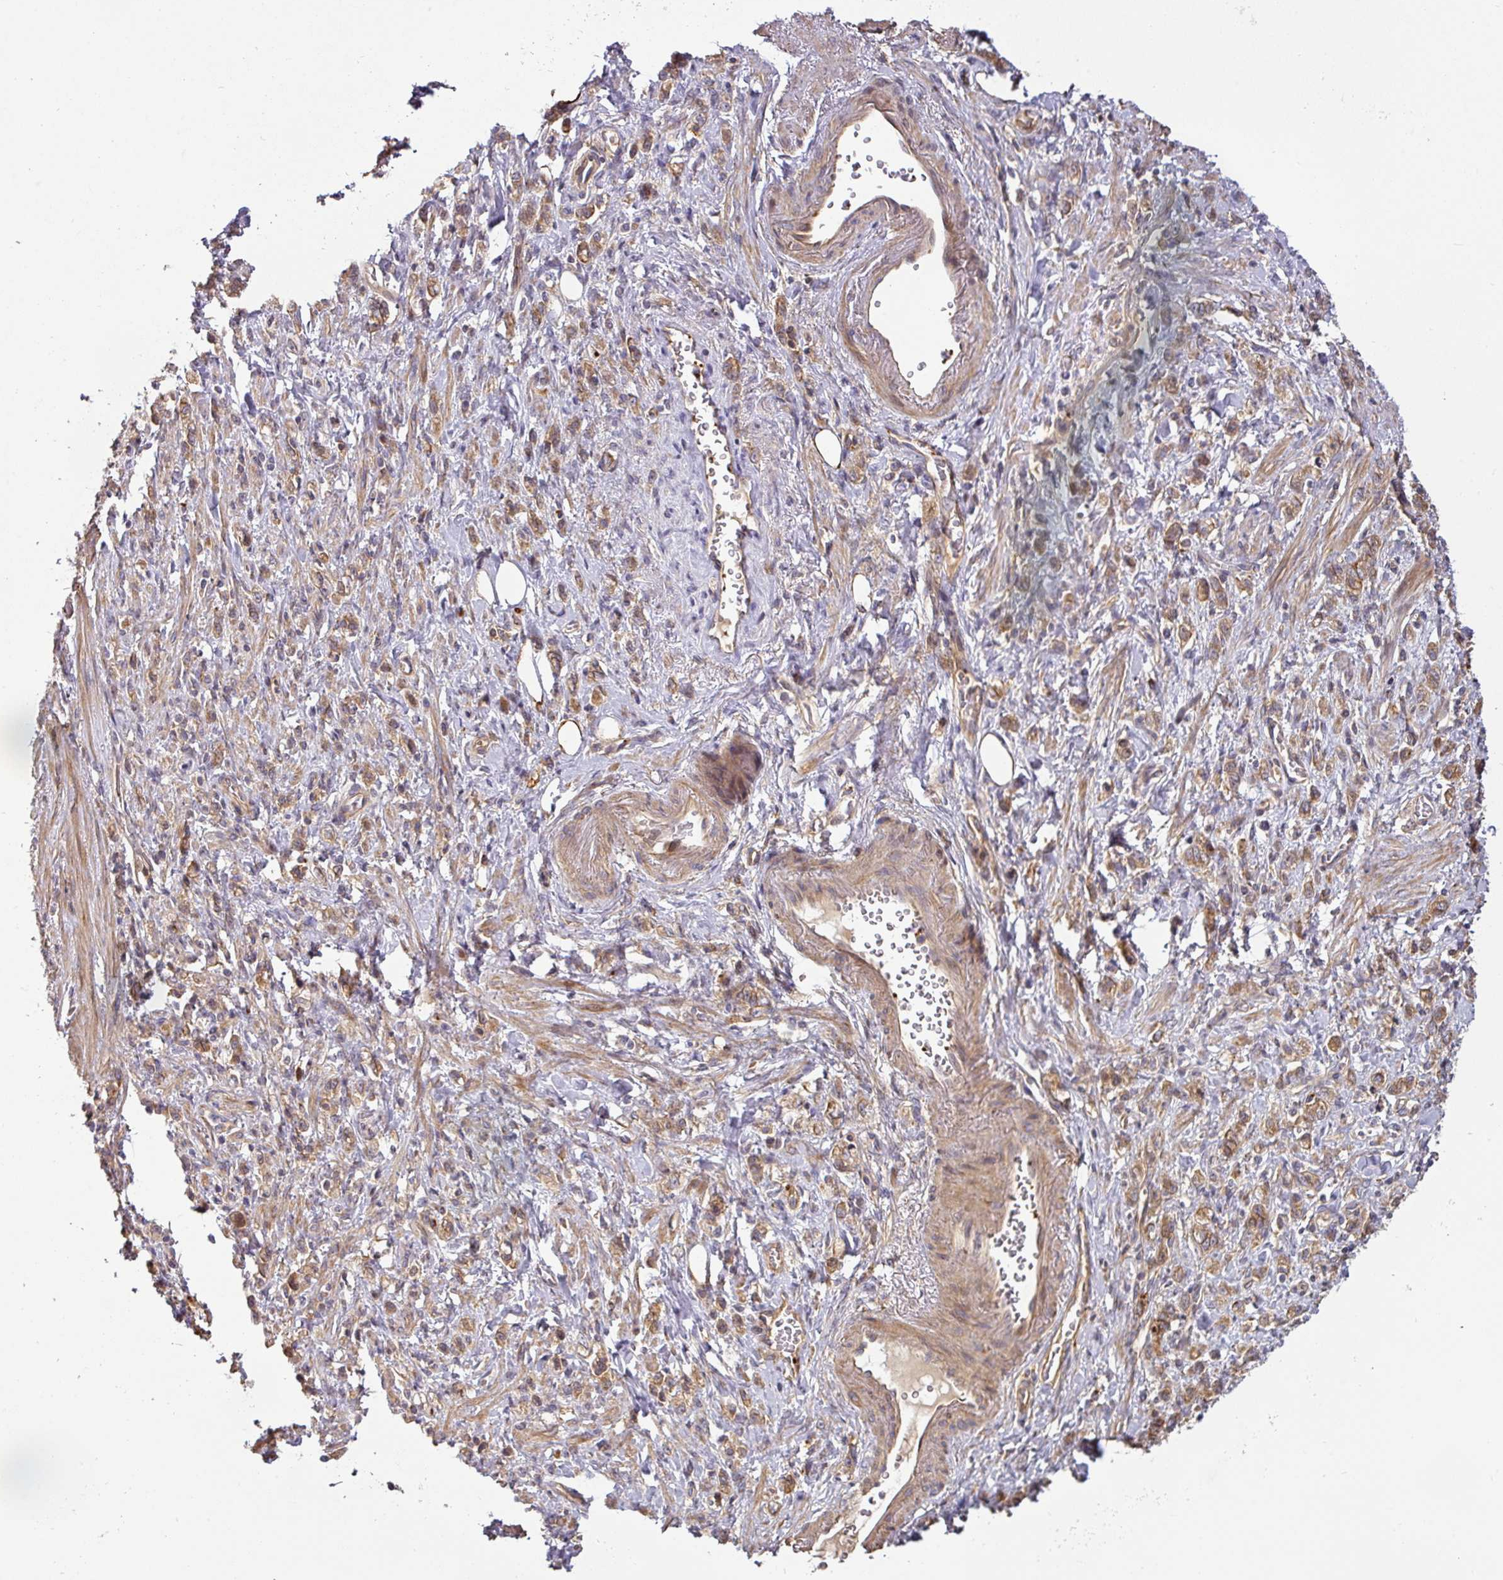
{"staining": {"intensity": "moderate", "quantity": ">75%", "location": "cytoplasmic/membranous"}, "tissue": "stomach cancer", "cell_type": "Tumor cells", "image_type": "cancer", "snomed": [{"axis": "morphology", "description": "Adenocarcinoma, NOS"}, {"axis": "topography", "description": "Stomach"}], "caption": "Stomach cancer (adenocarcinoma) tissue reveals moderate cytoplasmic/membranous expression in approximately >75% of tumor cells, visualized by immunohistochemistry.", "gene": "CASP2", "patient": {"sex": "male", "age": 77}}